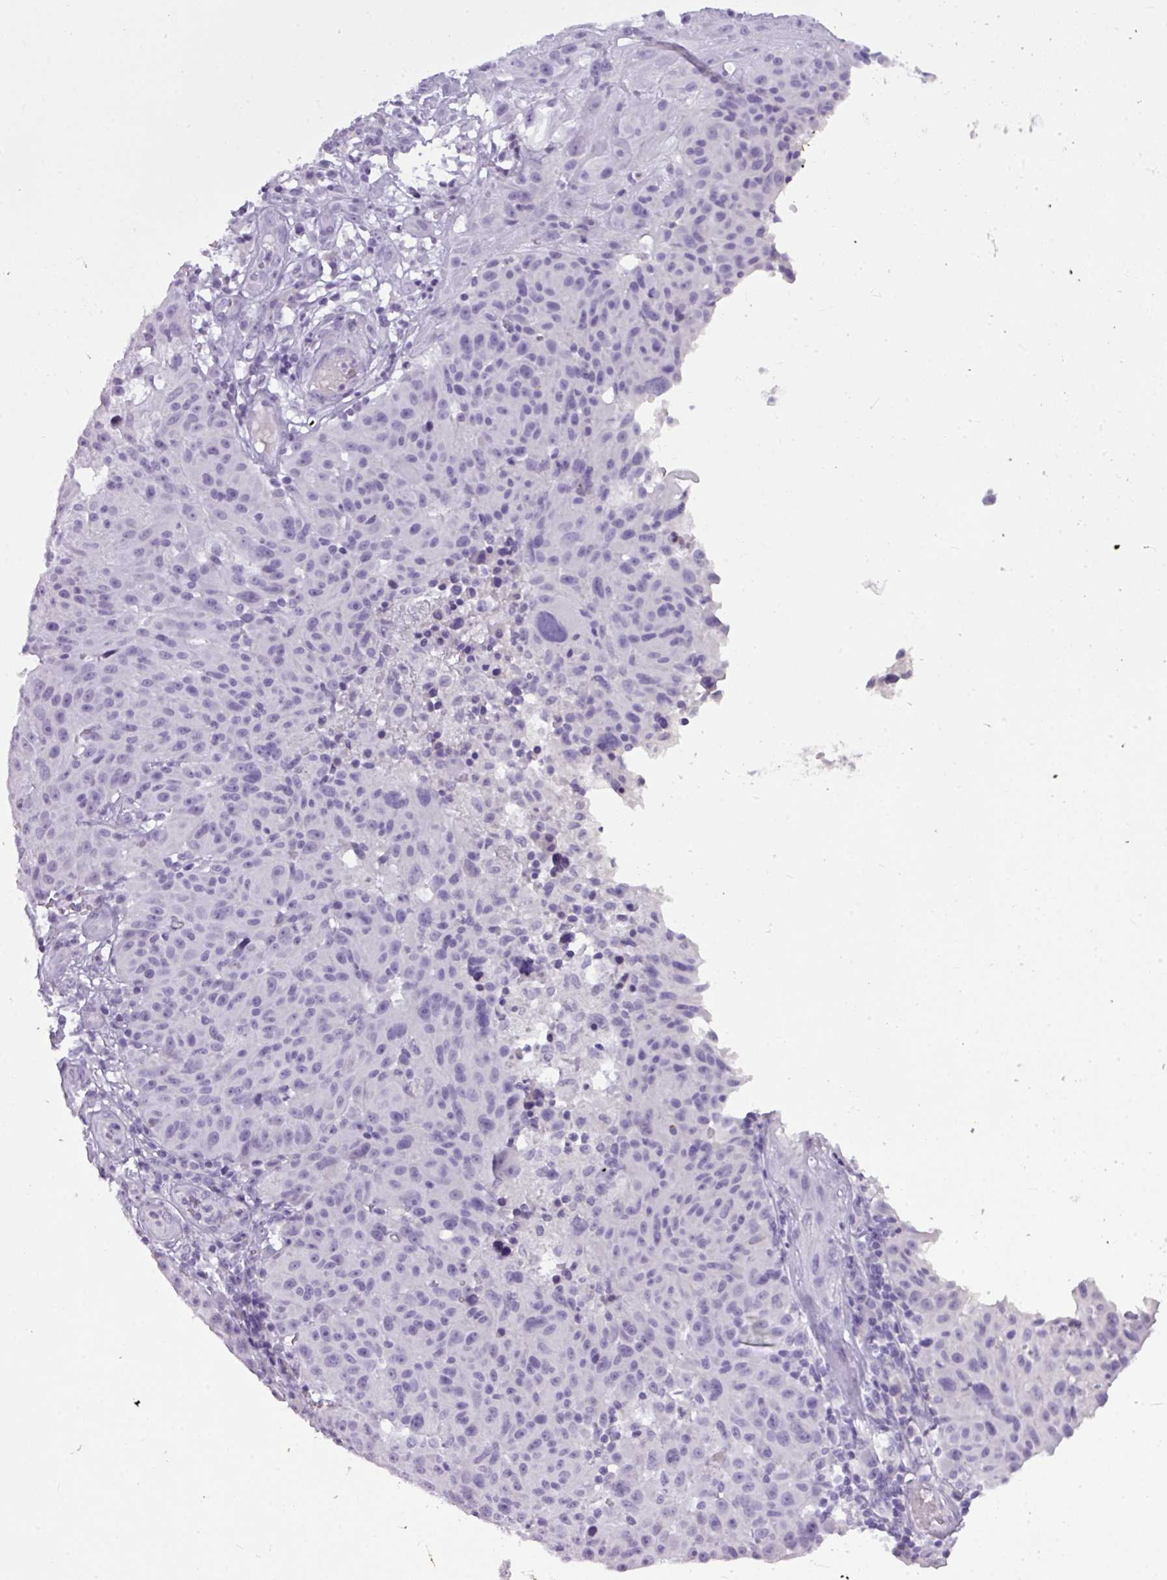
{"staining": {"intensity": "negative", "quantity": "none", "location": "none"}, "tissue": "melanoma", "cell_type": "Tumor cells", "image_type": "cancer", "snomed": [{"axis": "morphology", "description": "Malignant melanoma, NOS"}, {"axis": "topography", "description": "Skin"}], "caption": "An image of human melanoma is negative for staining in tumor cells.", "gene": "TMEM91", "patient": {"sex": "male", "age": 53}}